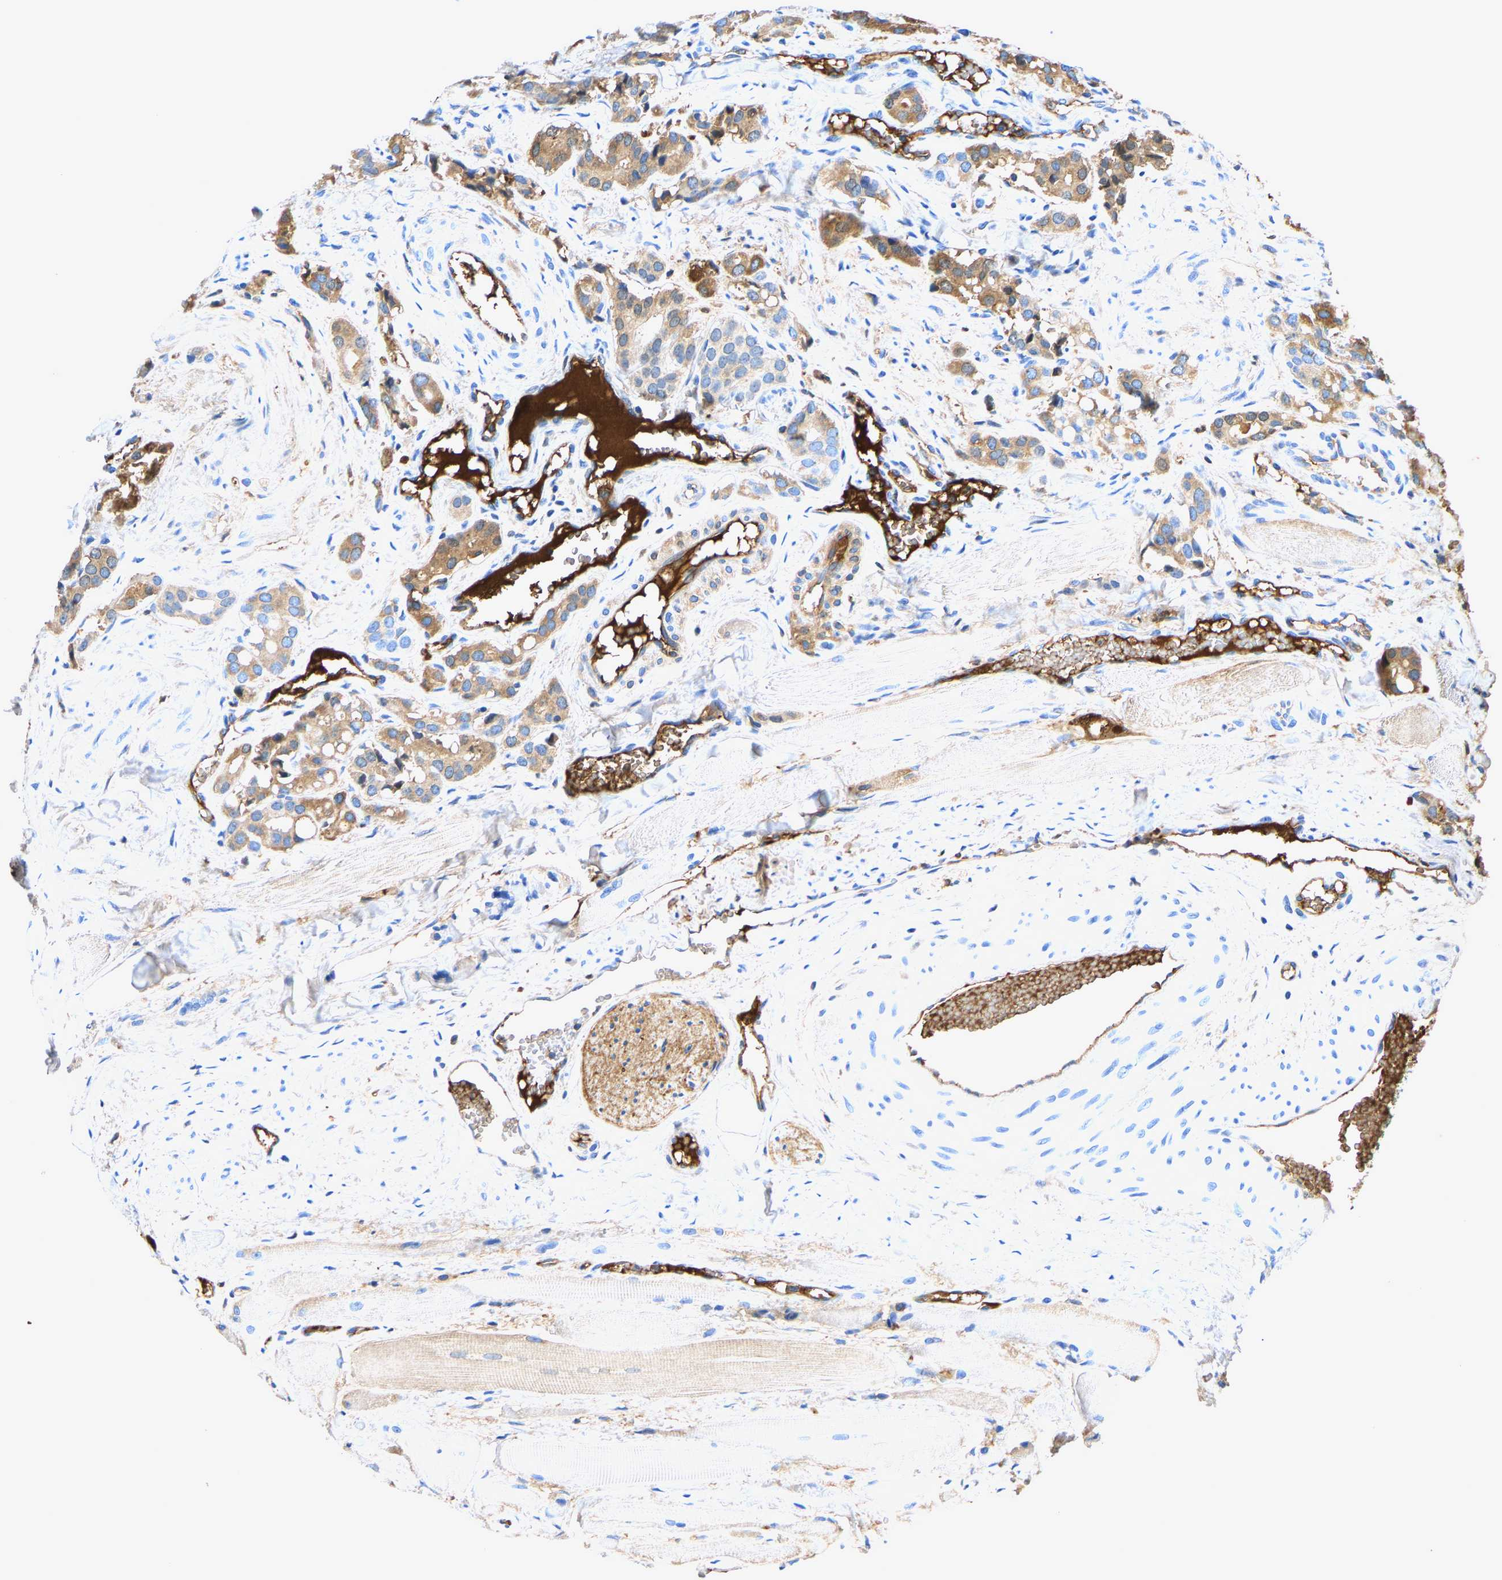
{"staining": {"intensity": "moderate", "quantity": ">75%", "location": "cytoplasmic/membranous"}, "tissue": "prostate cancer", "cell_type": "Tumor cells", "image_type": "cancer", "snomed": [{"axis": "morphology", "description": "Adenocarcinoma, High grade"}, {"axis": "topography", "description": "Prostate"}], "caption": "Immunohistochemical staining of human prostate cancer (adenocarcinoma (high-grade)) reveals moderate cytoplasmic/membranous protein staining in about >75% of tumor cells.", "gene": "STC1", "patient": {"sex": "male", "age": 52}}